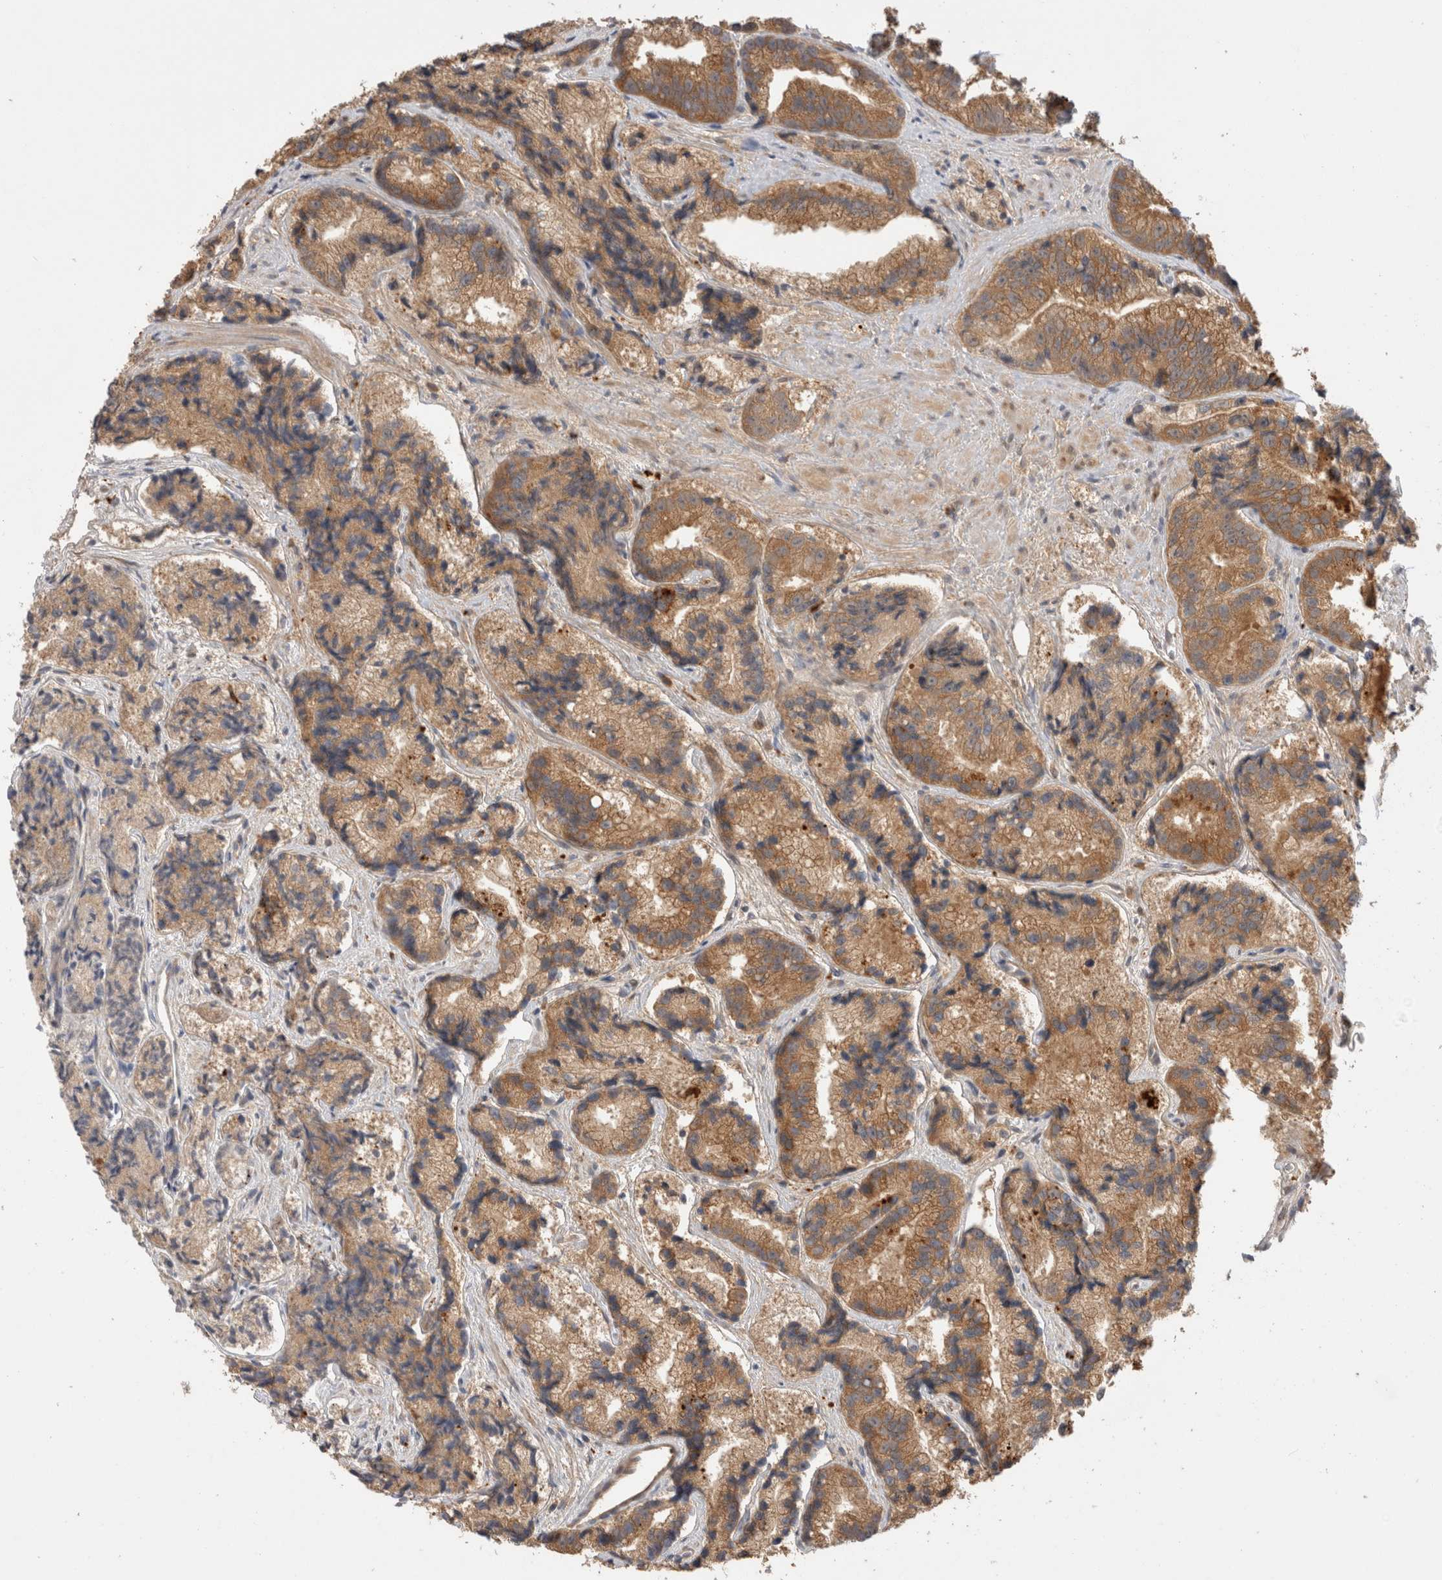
{"staining": {"intensity": "moderate", "quantity": ">75%", "location": "cytoplasmic/membranous"}, "tissue": "prostate cancer", "cell_type": "Tumor cells", "image_type": "cancer", "snomed": [{"axis": "morphology", "description": "Adenocarcinoma, Low grade"}, {"axis": "topography", "description": "Prostate"}], "caption": "Prostate cancer (low-grade adenocarcinoma) stained with DAB immunohistochemistry reveals medium levels of moderate cytoplasmic/membranous staining in approximately >75% of tumor cells. The staining is performed using DAB (3,3'-diaminobenzidine) brown chromogen to label protein expression. The nuclei are counter-stained blue using hematoxylin.", "gene": "VPS28", "patient": {"sex": "male", "age": 89}}